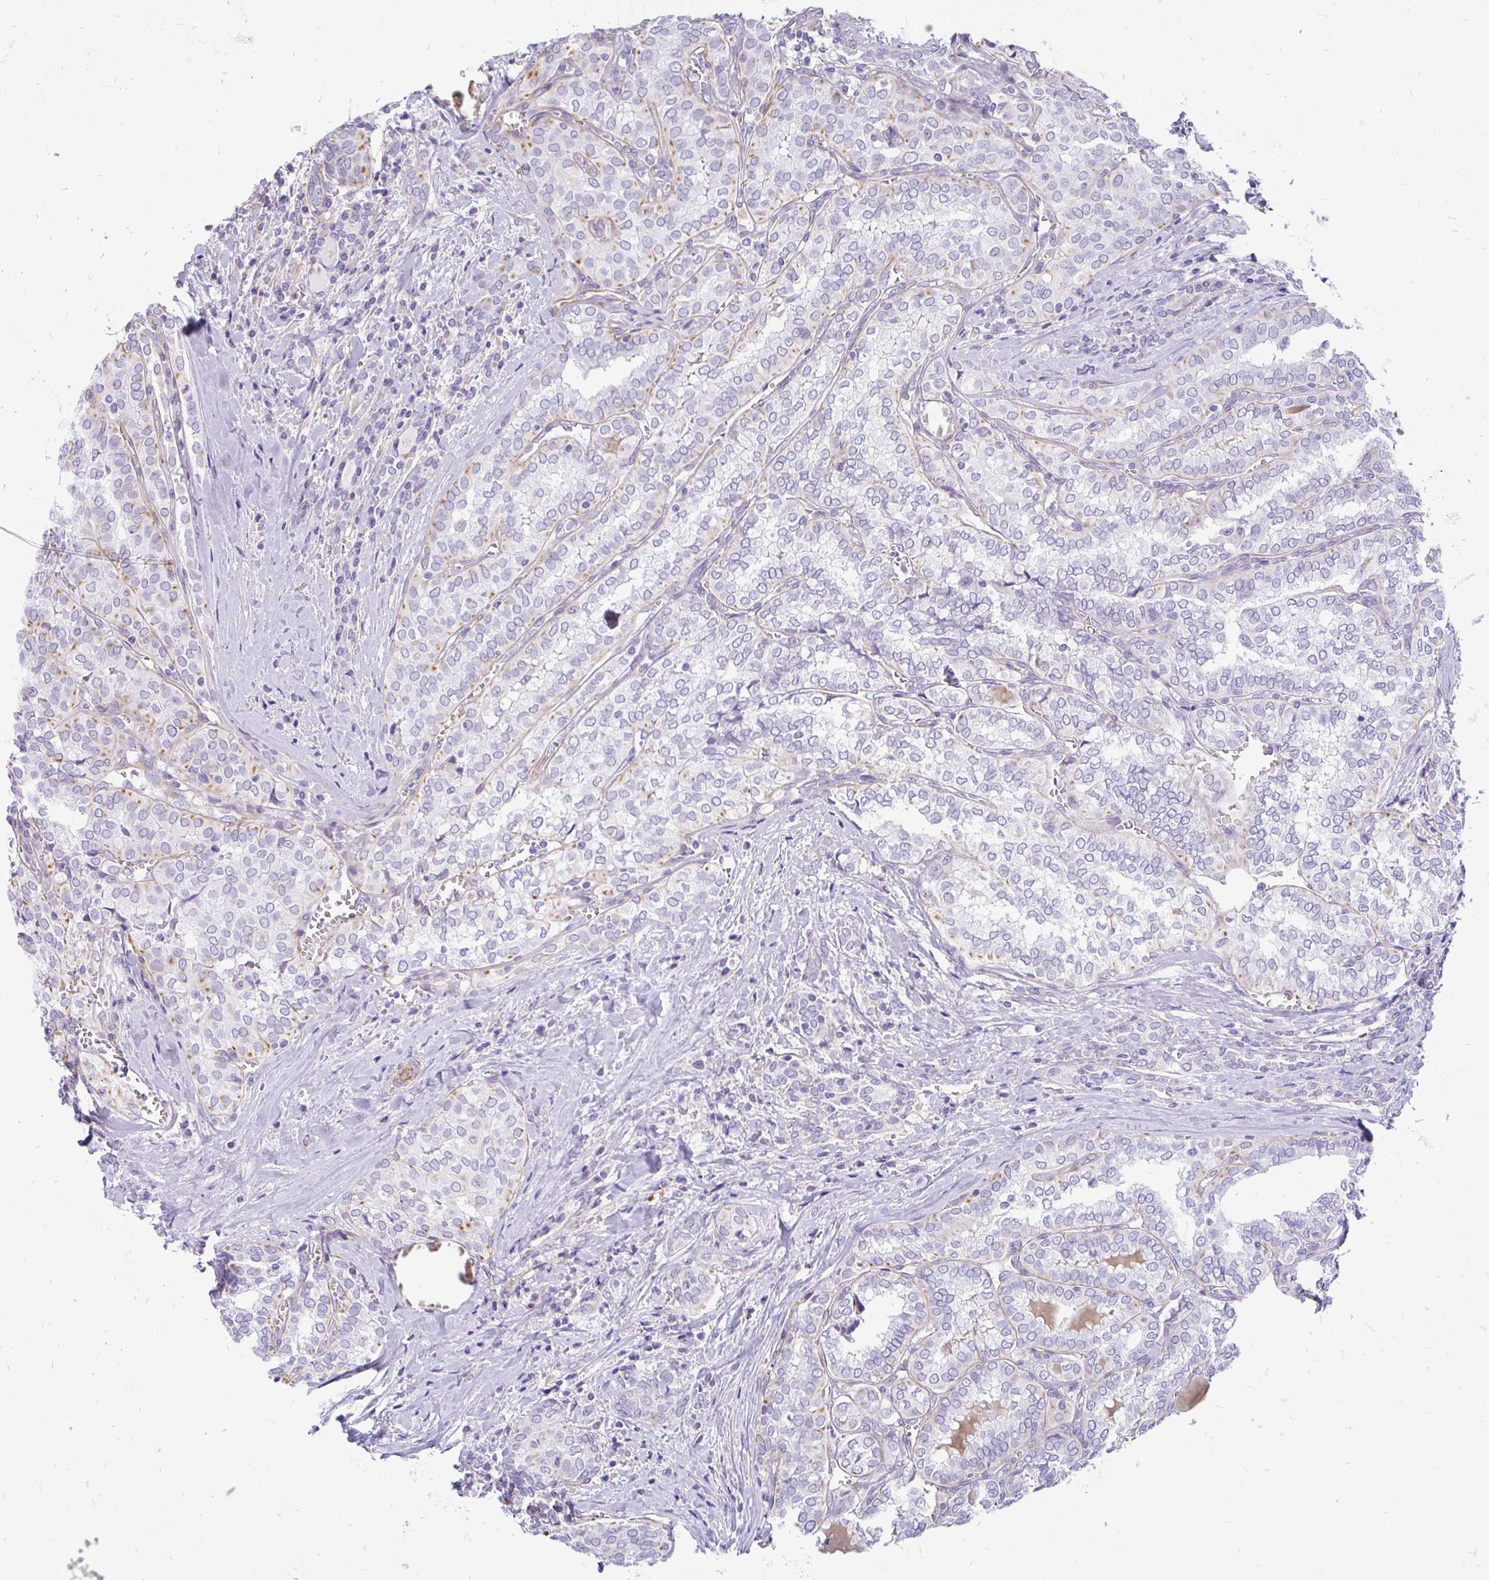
{"staining": {"intensity": "negative", "quantity": "none", "location": "none"}, "tissue": "thyroid cancer", "cell_type": "Tumor cells", "image_type": "cancer", "snomed": [{"axis": "morphology", "description": "Papillary adenocarcinoma, NOS"}, {"axis": "topography", "description": "Thyroid gland"}], "caption": "Thyroid papillary adenocarcinoma stained for a protein using immunohistochemistry shows no expression tumor cells.", "gene": "FAM83C", "patient": {"sex": "female", "age": 30}}